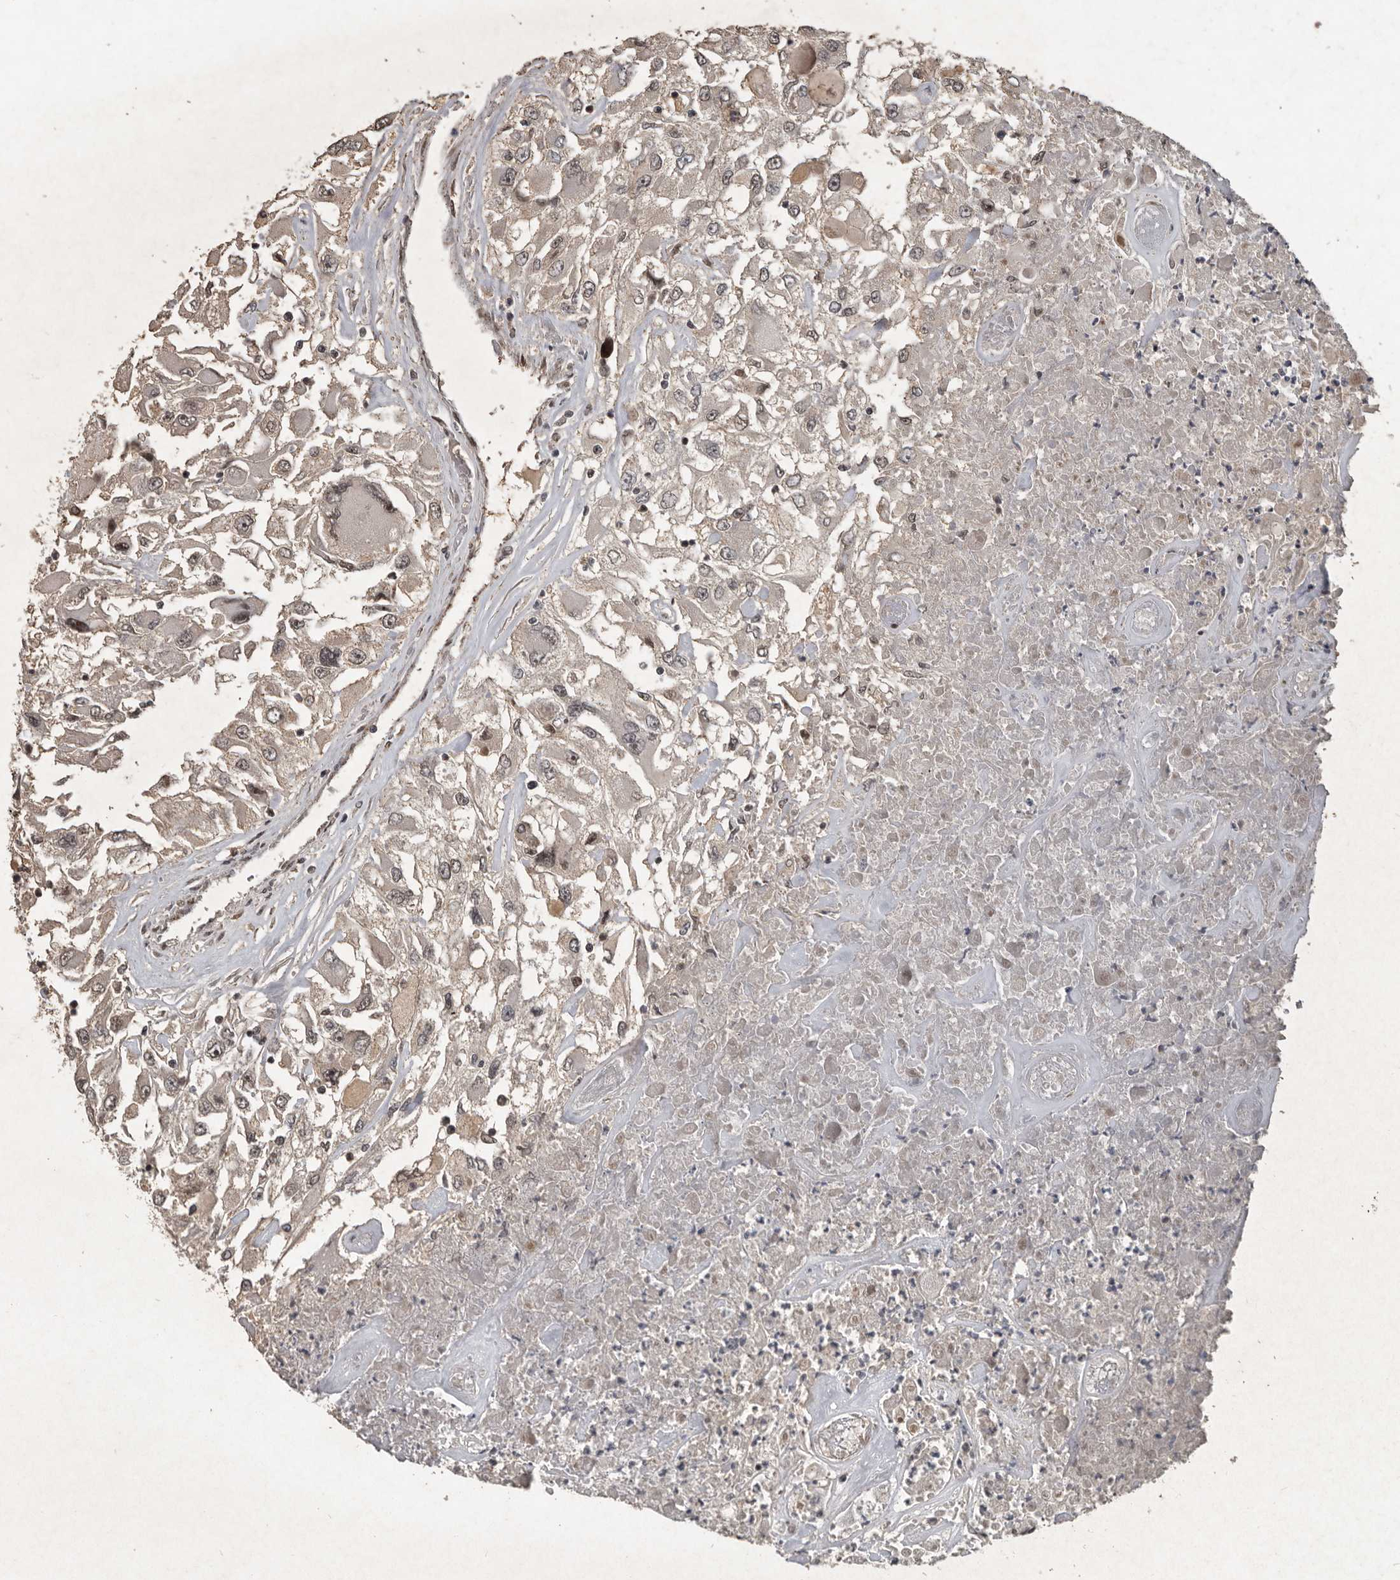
{"staining": {"intensity": "weak", "quantity": "<25%", "location": "cytoplasmic/membranous,nuclear"}, "tissue": "renal cancer", "cell_type": "Tumor cells", "image_type": "cancer", "snomed": [{"axis": "morphology", "description": "Adenocarcinoma, NOS"}, {"axis": "topography", "description": "Kidney"}], "caption": "Immunohistochemistry image of neoplastic tissue: human renal adenocarcinoma stained with DAB shows no significant protein expression in tumor cells.", "gene": "CDC27", "patient": {"sex": "female", "age": 52}}